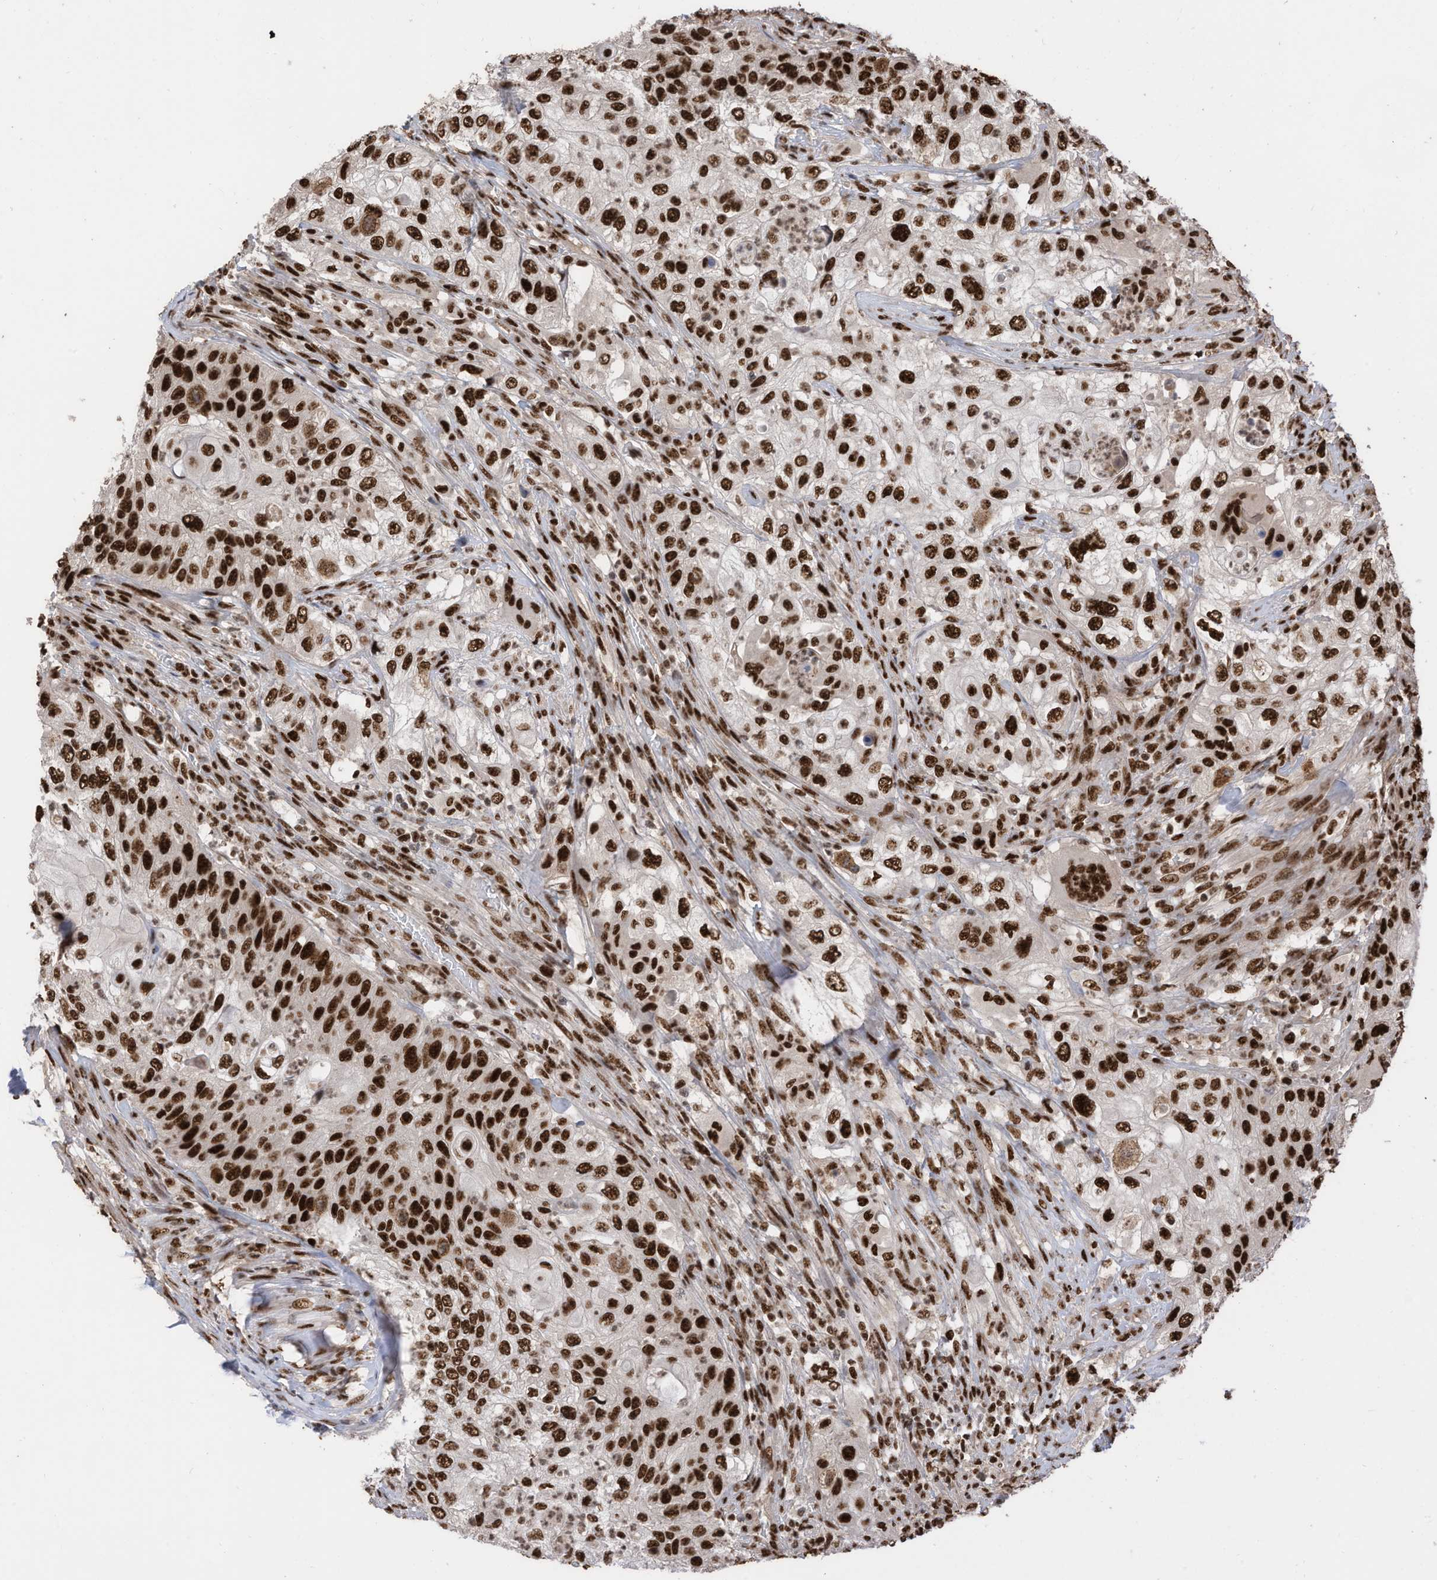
{"staining": {"intensity": "strong", "quantity": ">75%", "location": "nuclear"}, "tissue": "urothelial cancer", "cell_type": "Tumor cells", "image_type": "cancer", "snomed": [{"axis": "morphology", "description": "Urothelial carcinoma, High grade"}, {"axis": "topography", "description": "Urinary bladder"}], "caption": "High-magnification brightfield microscopy of urothelial cancer stained with DAB (brown) and counterstained with hematoxylin (blue). tumor cells exhibit strong nuclear staining is identified in about>75% of cells.", "gene": "SF3A3", "patient": {"sex": "female", "age": 60}}